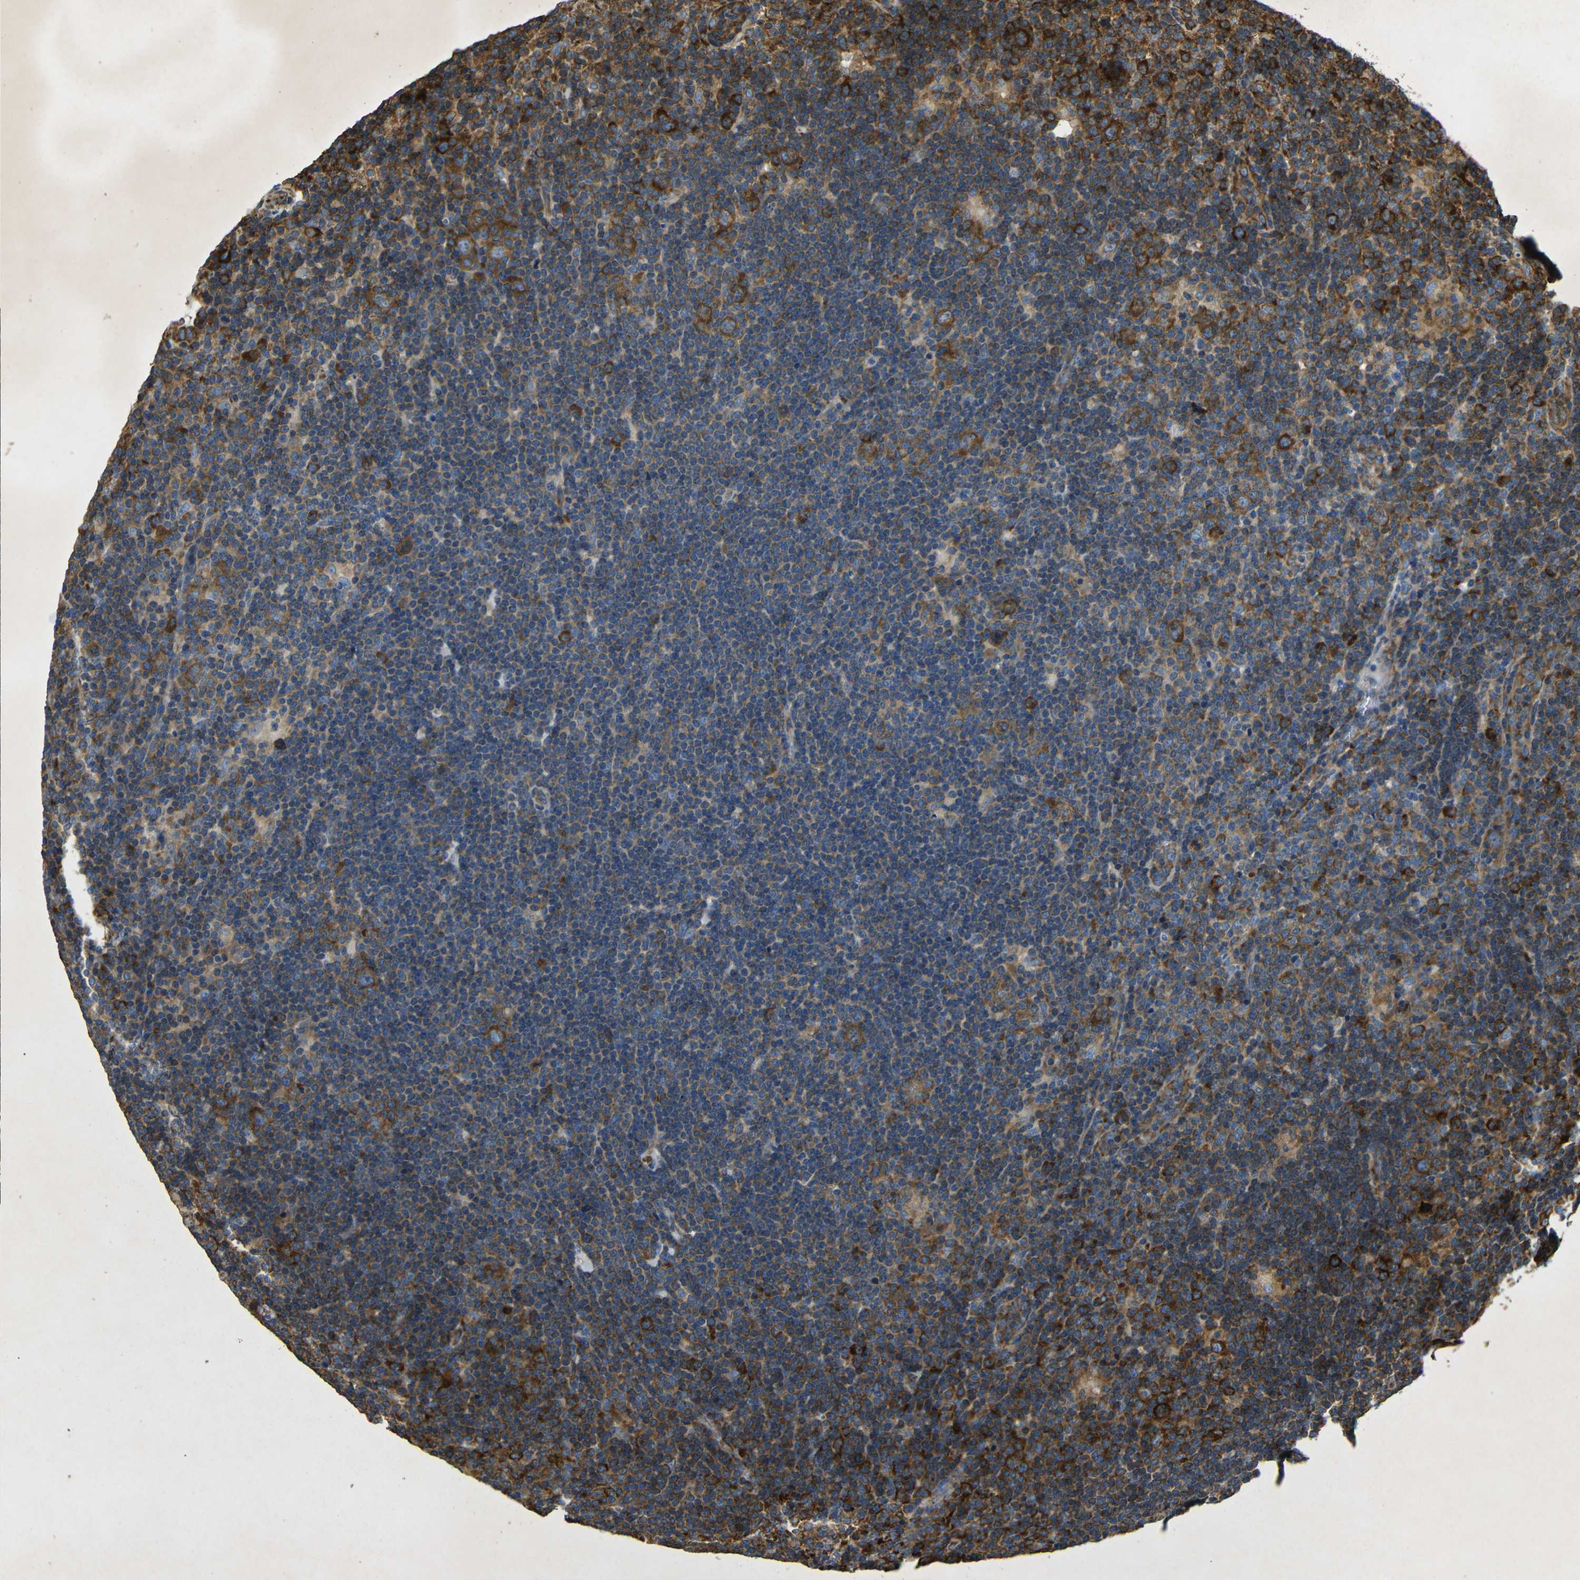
{"staining": {"intensity": "strong", "quantity": ">75%", "location": "cytoplasmic/membranous"}, "tissue": "lymphoma", "cell_type": "Tumor cells", "image_type": "cancer", "snomed": [{"axis": "morphology", "description": "Hodgkin's disease, NOS"}, {"axis": "topography", "description": "Lymph node"}], "caption": "Tumor cells reveal high levels of strong cytoplasmic/membranous expression in approximately >75% of cells in human lymphoma.", "gene": "BTF3", "patient": {"sex": "female", "age": 57}}